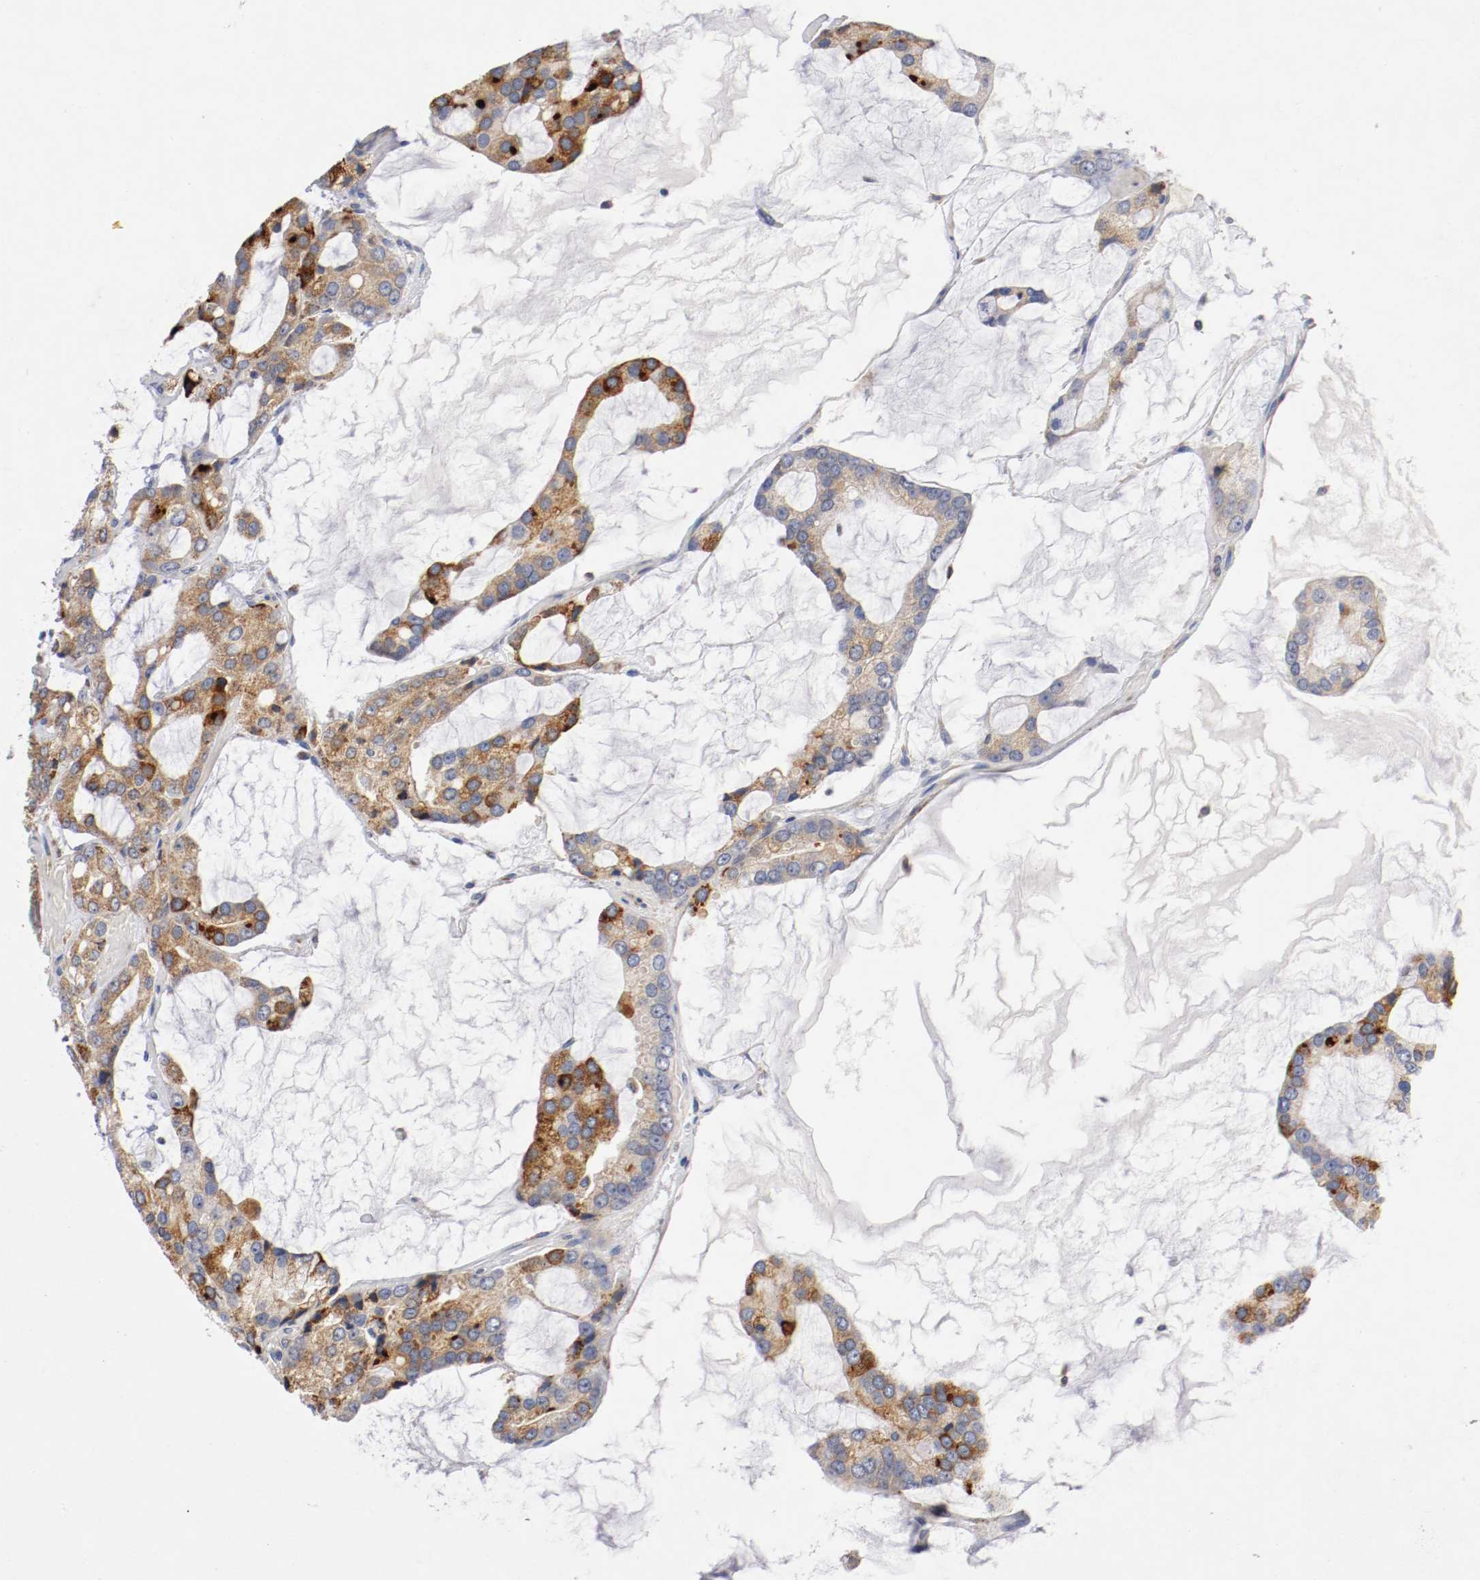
{"staining": {"intensity": "moderate", "quantity": ">75%", "location": "cytoplasmic/membranous"}, "tissue": "prostate cancer", "cell_type": "Tumor cells", "image_type": "cancer", "snomed": [{"axis": "morphology", "description": "Adenocarcinoma, High grade"}, {"axis": "topography", "description": "Prostate"}], "caption": "Protein positivity by immunohistochemistry displays moderate cytoplasmic/membranous positivity in about >75% of tumor cells in prostate cancer (adenocarcinoma (high-grade)). (DAB = brown stain, brightfield microscopy at high magnification).", "gene": "TRAF2", "patient": {"sex": "male", "age": 67}}